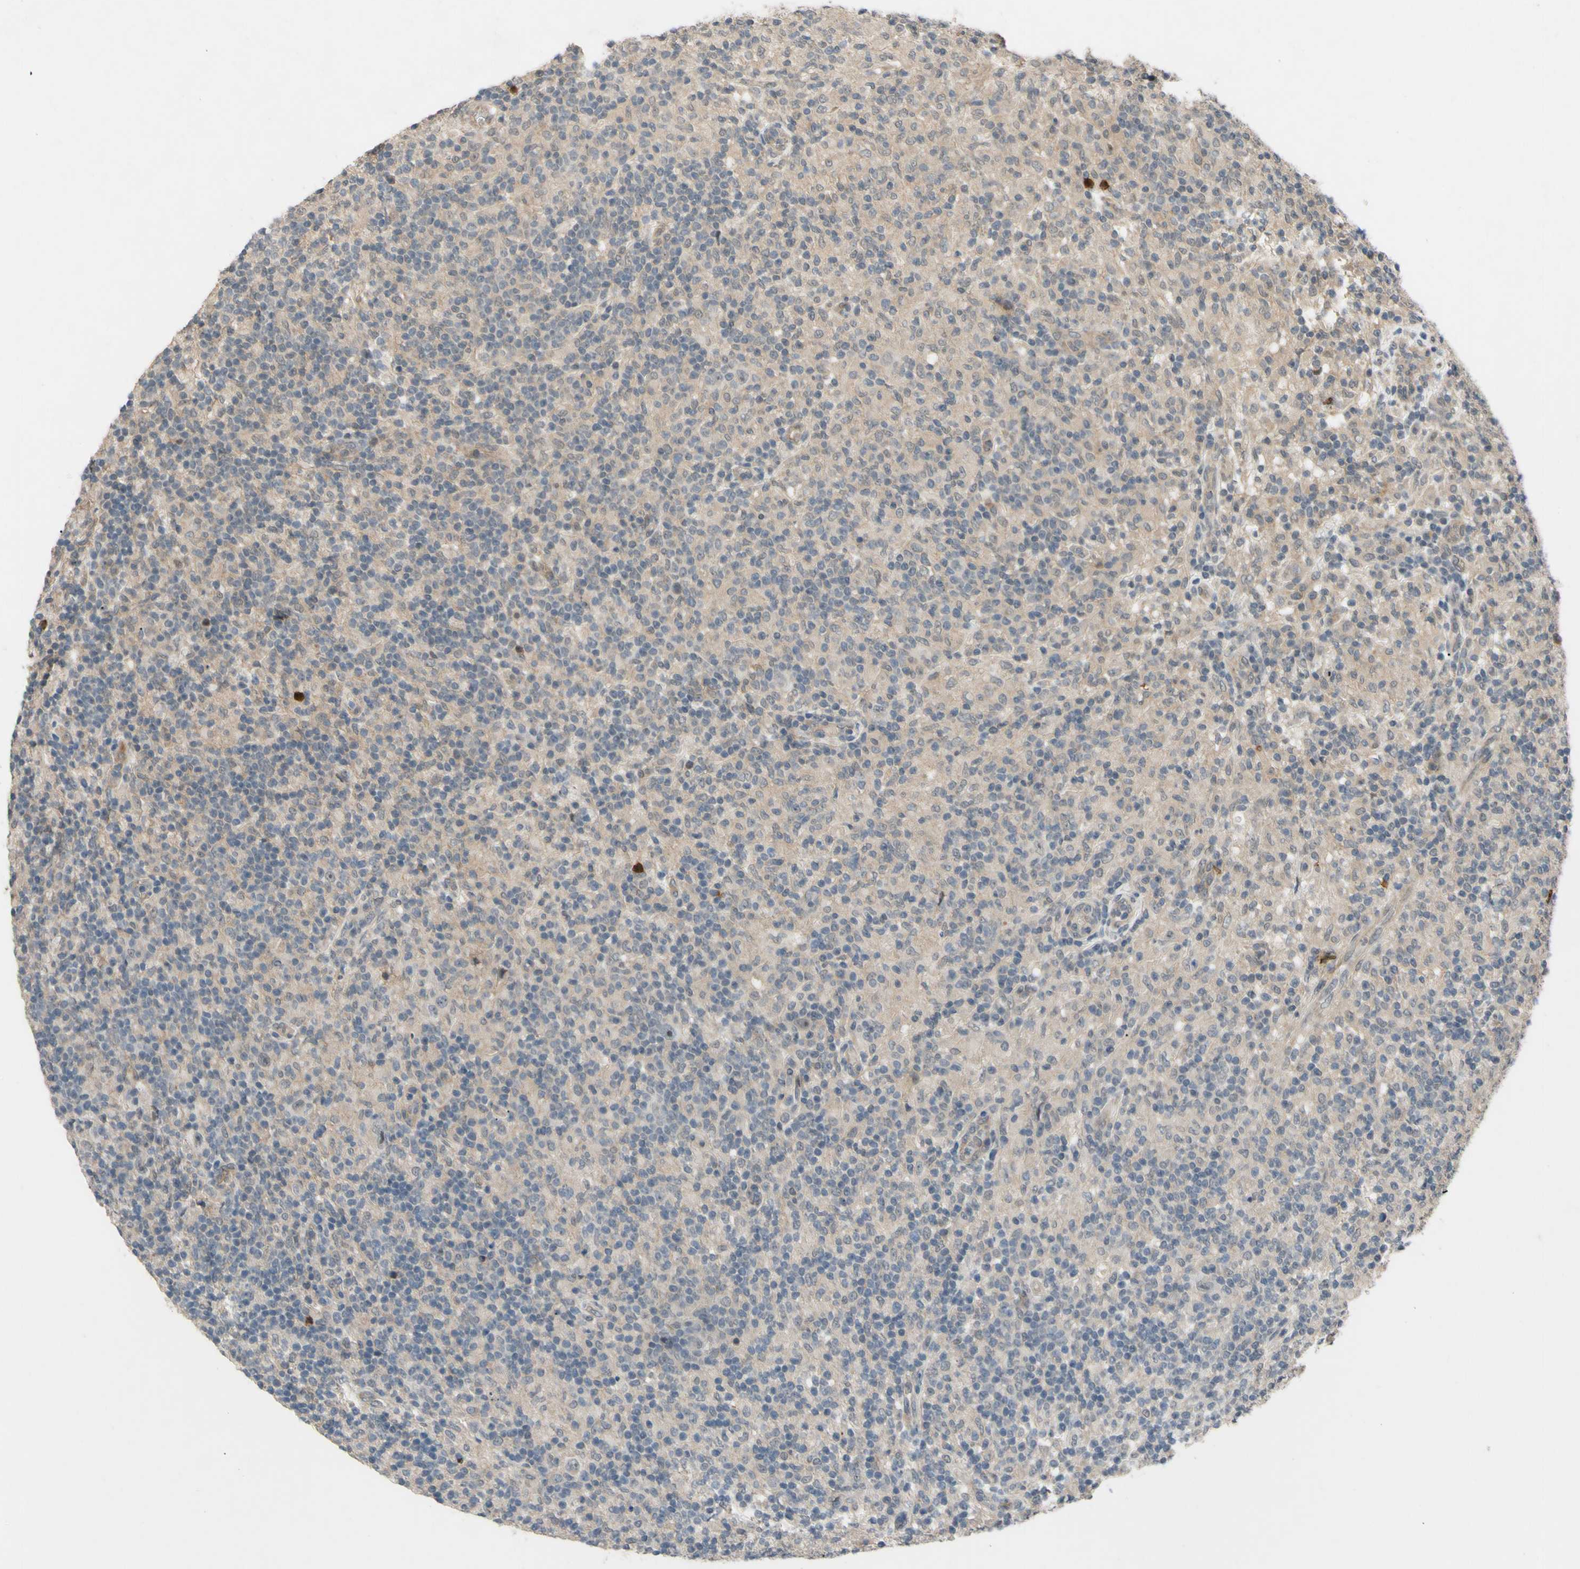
{"staining": {"intensity": "negative", "quantity": "none", "location": "none"}, "tissue": "lymphoma", "cell_type": "Tumor cells", "image_type": "cancer", "snomed": [{"axis": "morphology", "description": "Hodgkin's disease, NOS"}, {"axis": "topography", "description": "Lymph node"}], "caption": "This photomicrograph is of Hodgkin's disease stained with immunohistochemistry (IHC) to label a protein in brown with the nuclei are counter-stained blue. There is no expression in tumor cells.", "gene": "ALK", "patient": {"sex": "male", "age": 70}}